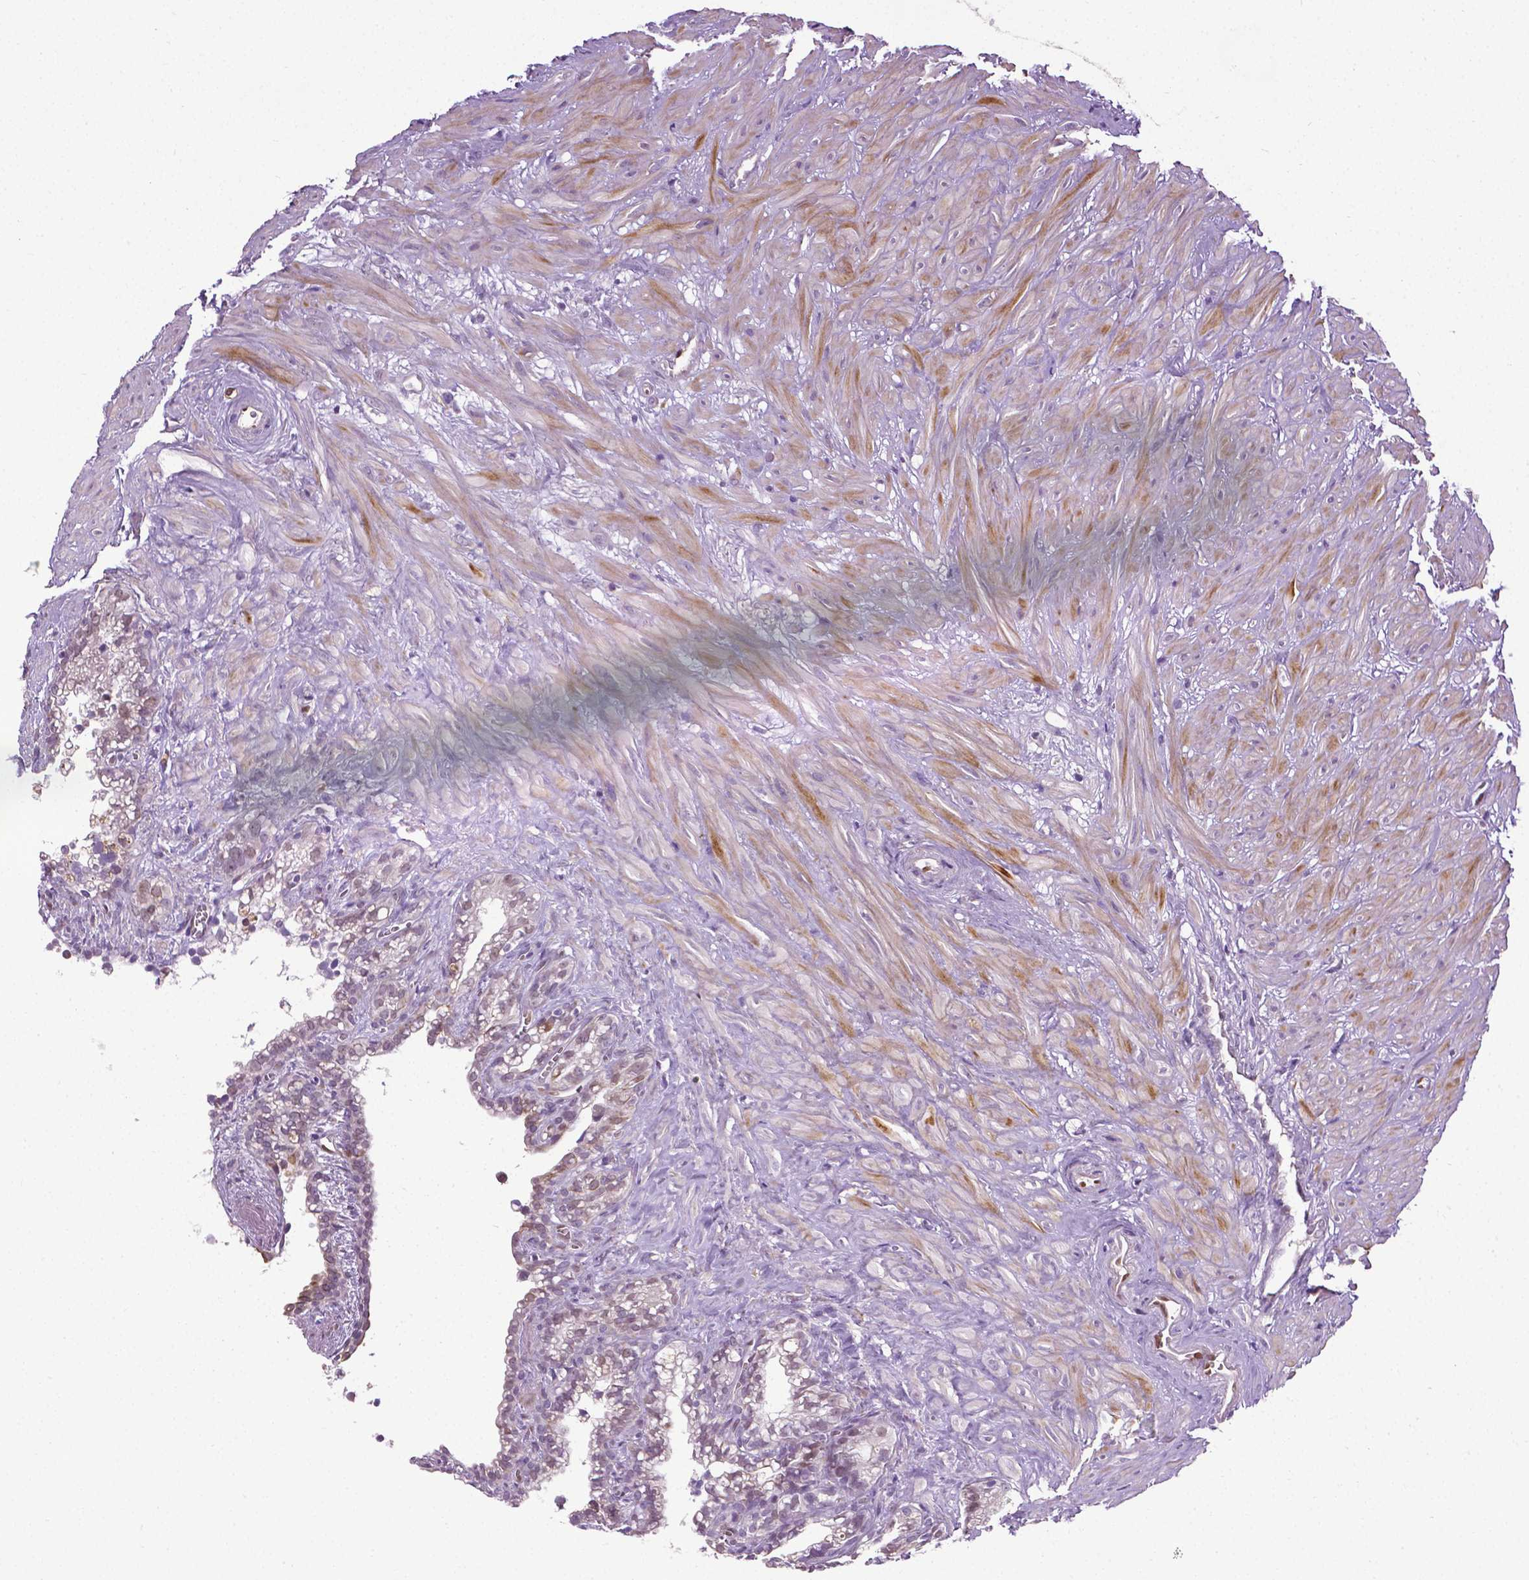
{"staining": {"intensity": "weak", "quantity": "<25%", "location": "nuclear"}, "tissue": "seminal vesicle", "cell_type": "Glandular cells", "image_type": "normal", "snomed": [{"axis": "morphology", "description": "Normal tissue, NOS"}, {"axis": "morphology", "description": "Urothelial carcinoma, NOS"}, {"axis": "topography", "description": "Urinary bladder"}, {"axis": "topography", "description": "Seminal veicle"}], "caption": "Protein analysis of unremarkable seminal vesicle displays no significant staining in glandular cells. Nuclei are stained in blue.", "gene": "PTGER3", "patient": {"sex": "male", "age": 76}}